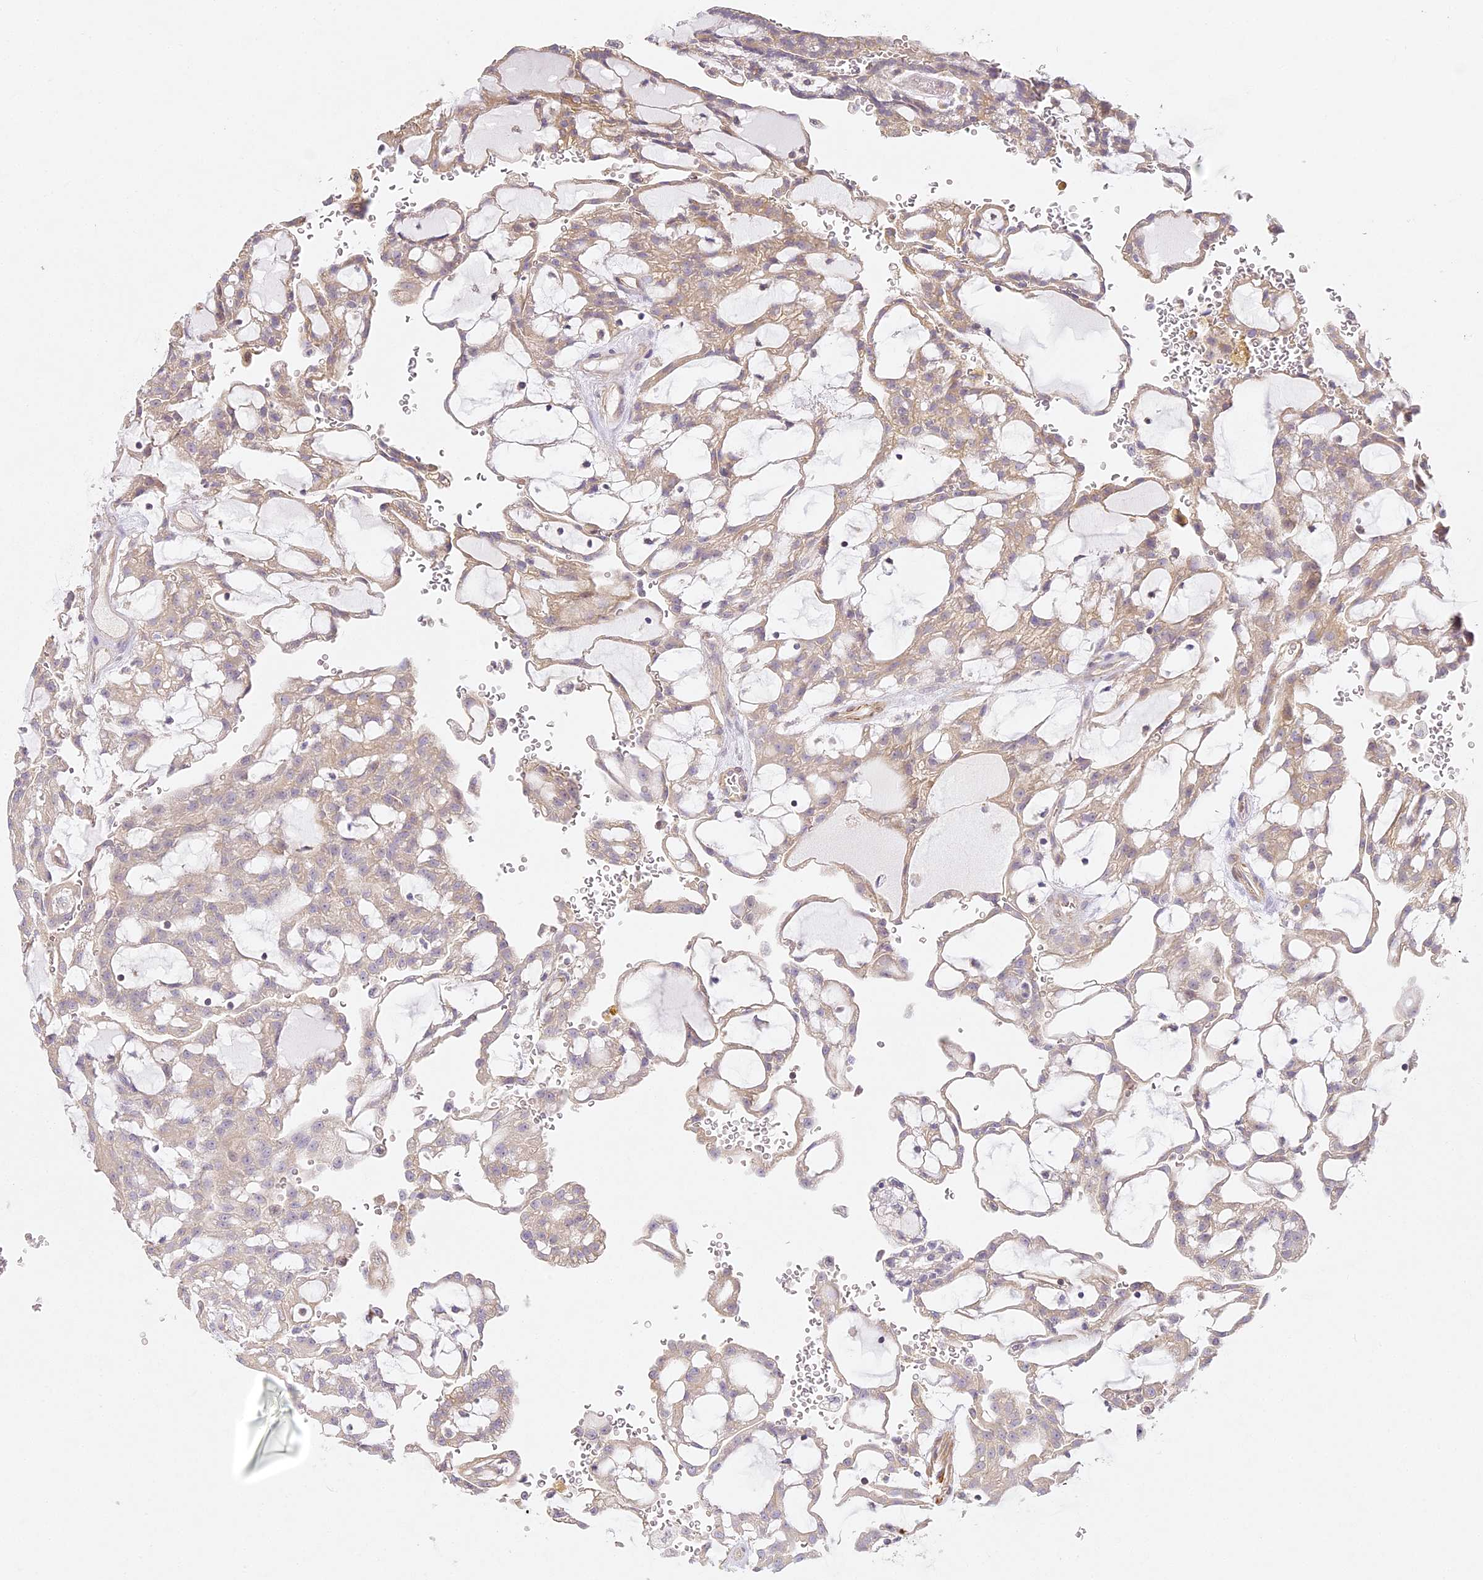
{"staining": {"intensity": "weak", "quantity": "25%-75%", "location": "cytoplasmic/membranous"}, "tissue": "renal cancer", "cell_type": "Tumor cells", "image_type": "cancer", "snomed": [{"axis": "morphology", "description": "Adenocarcinoma, NOS"}, {"axis": "topography", "description": "Kidney"}], "caption": "High-magnification brightfield microscopy of renal adenocarcinoma stained with DAB (3,3'-diaminobenzidine) (brown) and counterstained with hematoxylin (blue). tumor cells exhibit weak cytoplasmic/membranous positivity is present in about25%-75% of cells.", "gene": "MED28", "patient": {"sex": "male", "age": 63}}